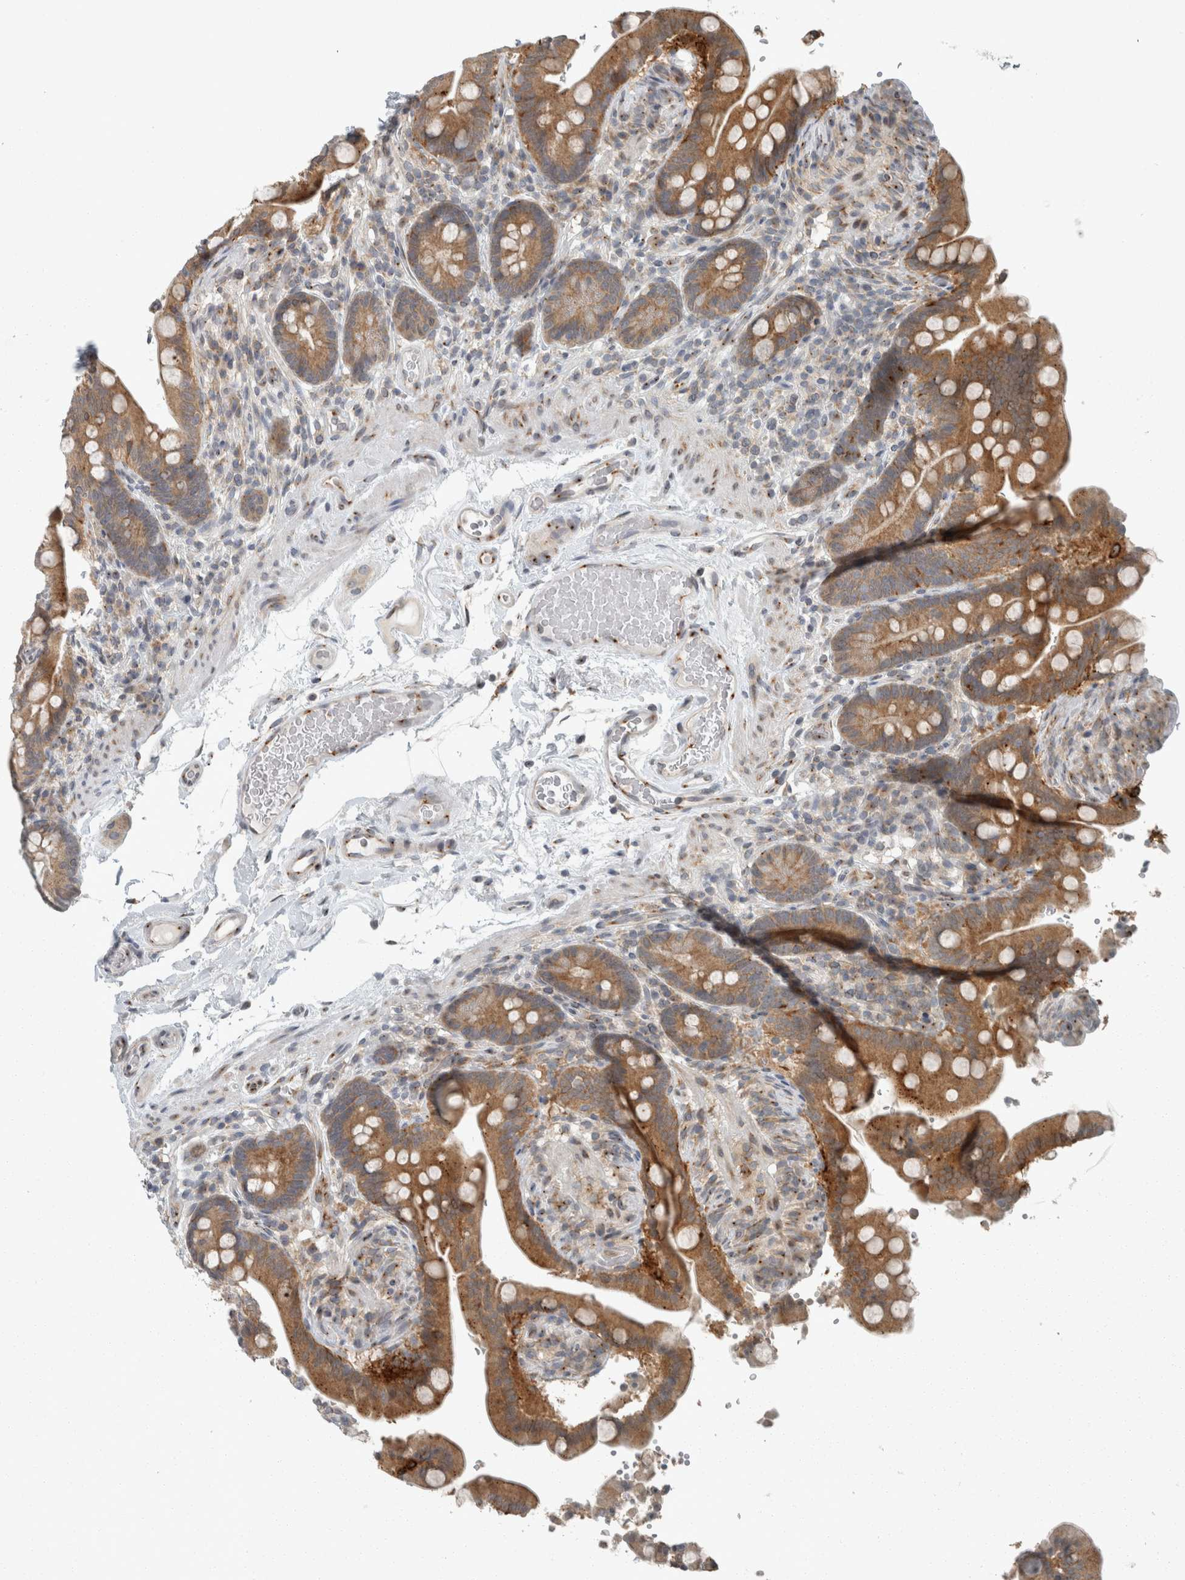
{"staining": {"intensity": "strong", "quantity": "25%-75%", "location": "cytoplasmic/membranous"}, "tissue": "colon", "cell_type": "Endothelial cells", "image_type": "normal", "snomed": [{"axis": "morphology", "description": "Normal tissue, NOS"}, {"axis": "topography", "description": "Smooth muscle"}, {"axis": "topography", "description": "Colon"}], "caption": "This micrograph reveals IHC staining of normal human colon, with high strong cytoplasmic/membranous staining in about 25%-75% of endothelial cells.", "gene": "KIF1C", "patient": {"sex": "male", "age": 73}}